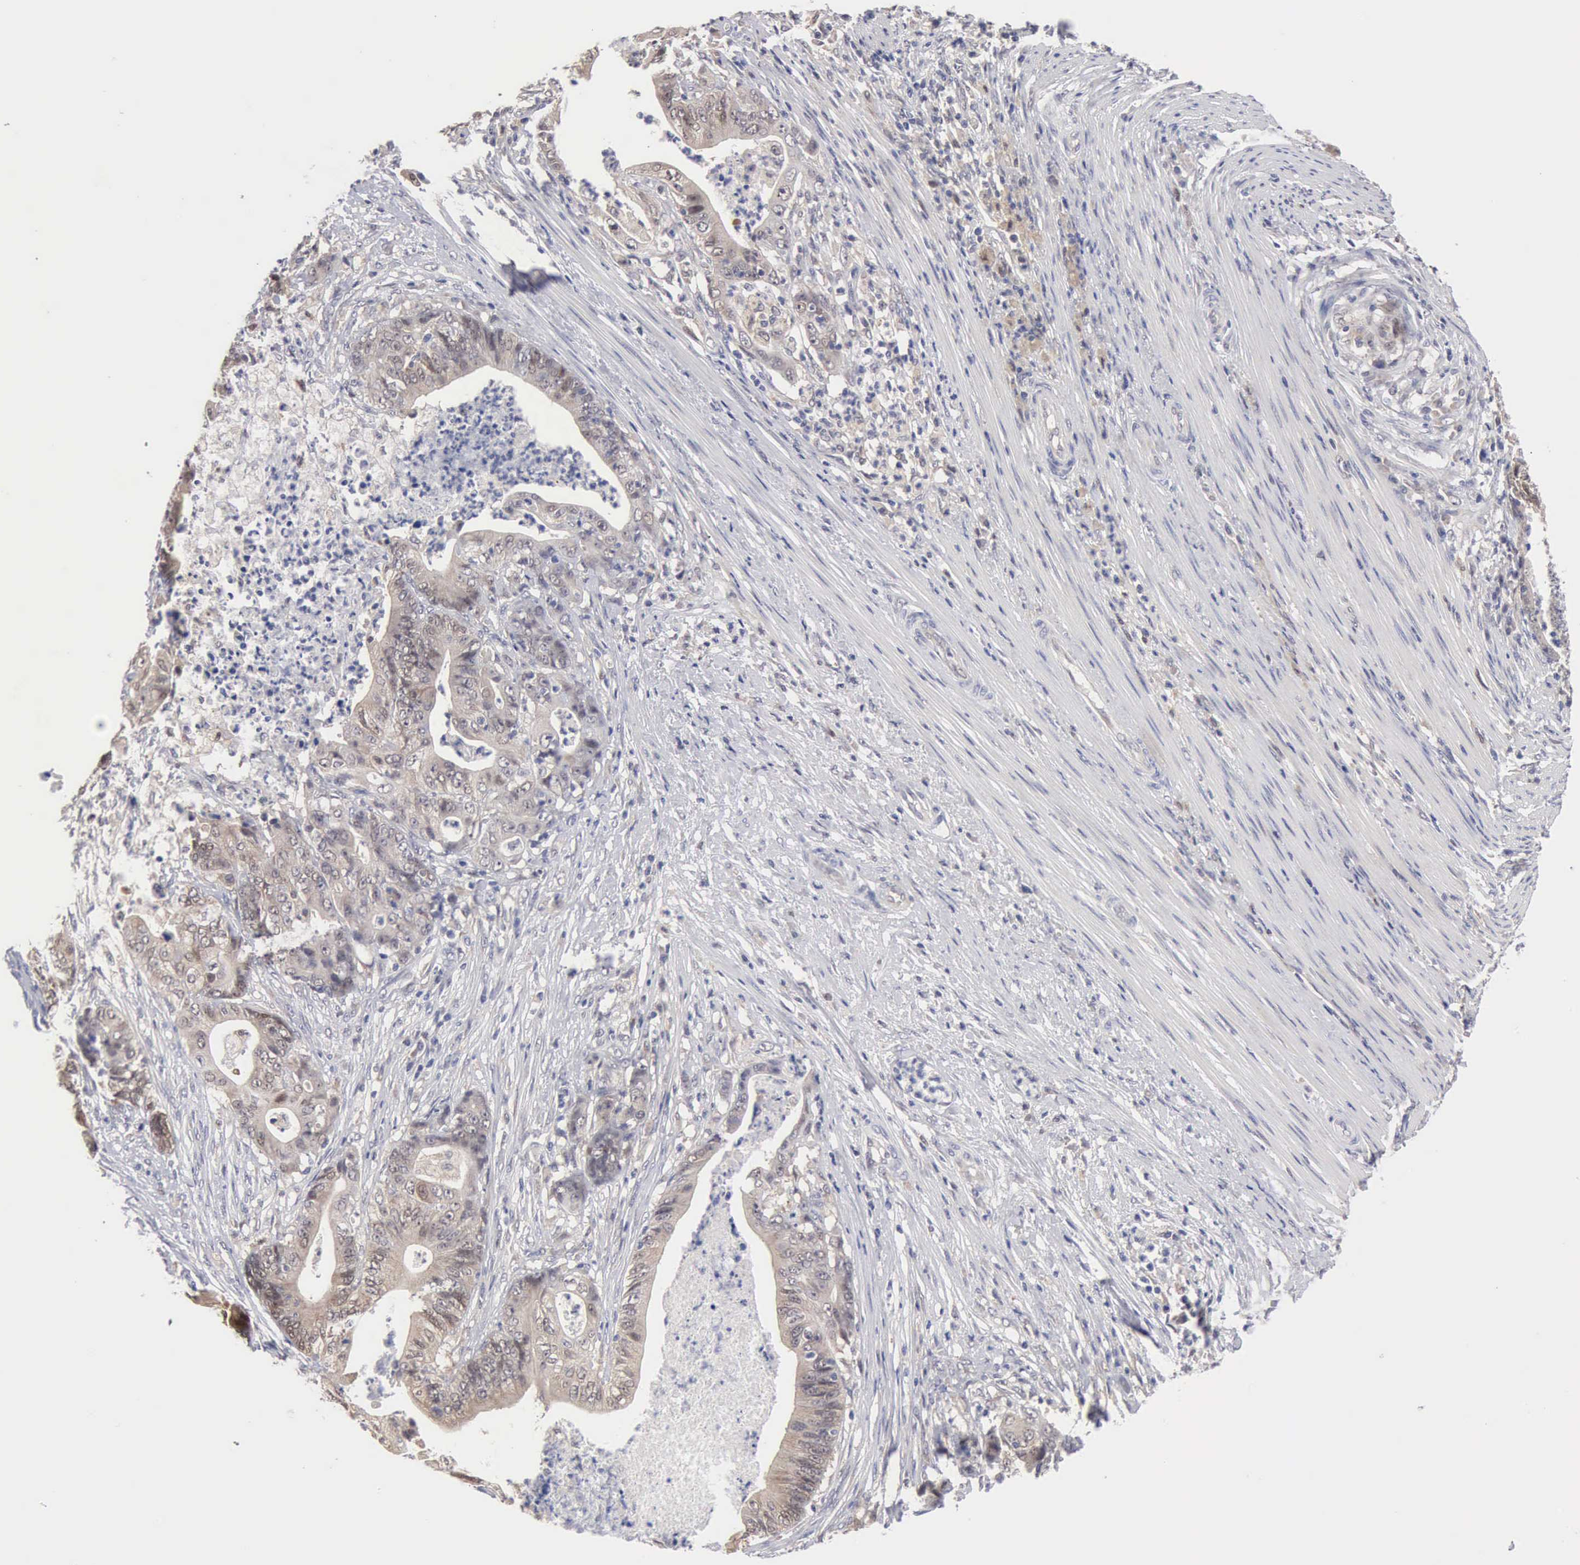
{"staining": {"intensity": "weak", "quantity": "25%-75%", "location": "cytoplasmic/membranous"}, "tissue": "stomach cancer", "cell_type": "Tumor cells", "image_type": "cancer", "snomed": [{"axis": "morphology", "description": "Adenocarcinoma, NOS"}, {"axis": "topography", "description": "Stomach, lower"}], "caption": "Stomach adenocarcinoma tissue demonstrates weak cytoplasmic/membranous positivity in about 25%-75% of tumor cells, visualized by immunohistochemistry.", "gene": "PTGR2", "patient": {"sex": "female", "age": 86}}